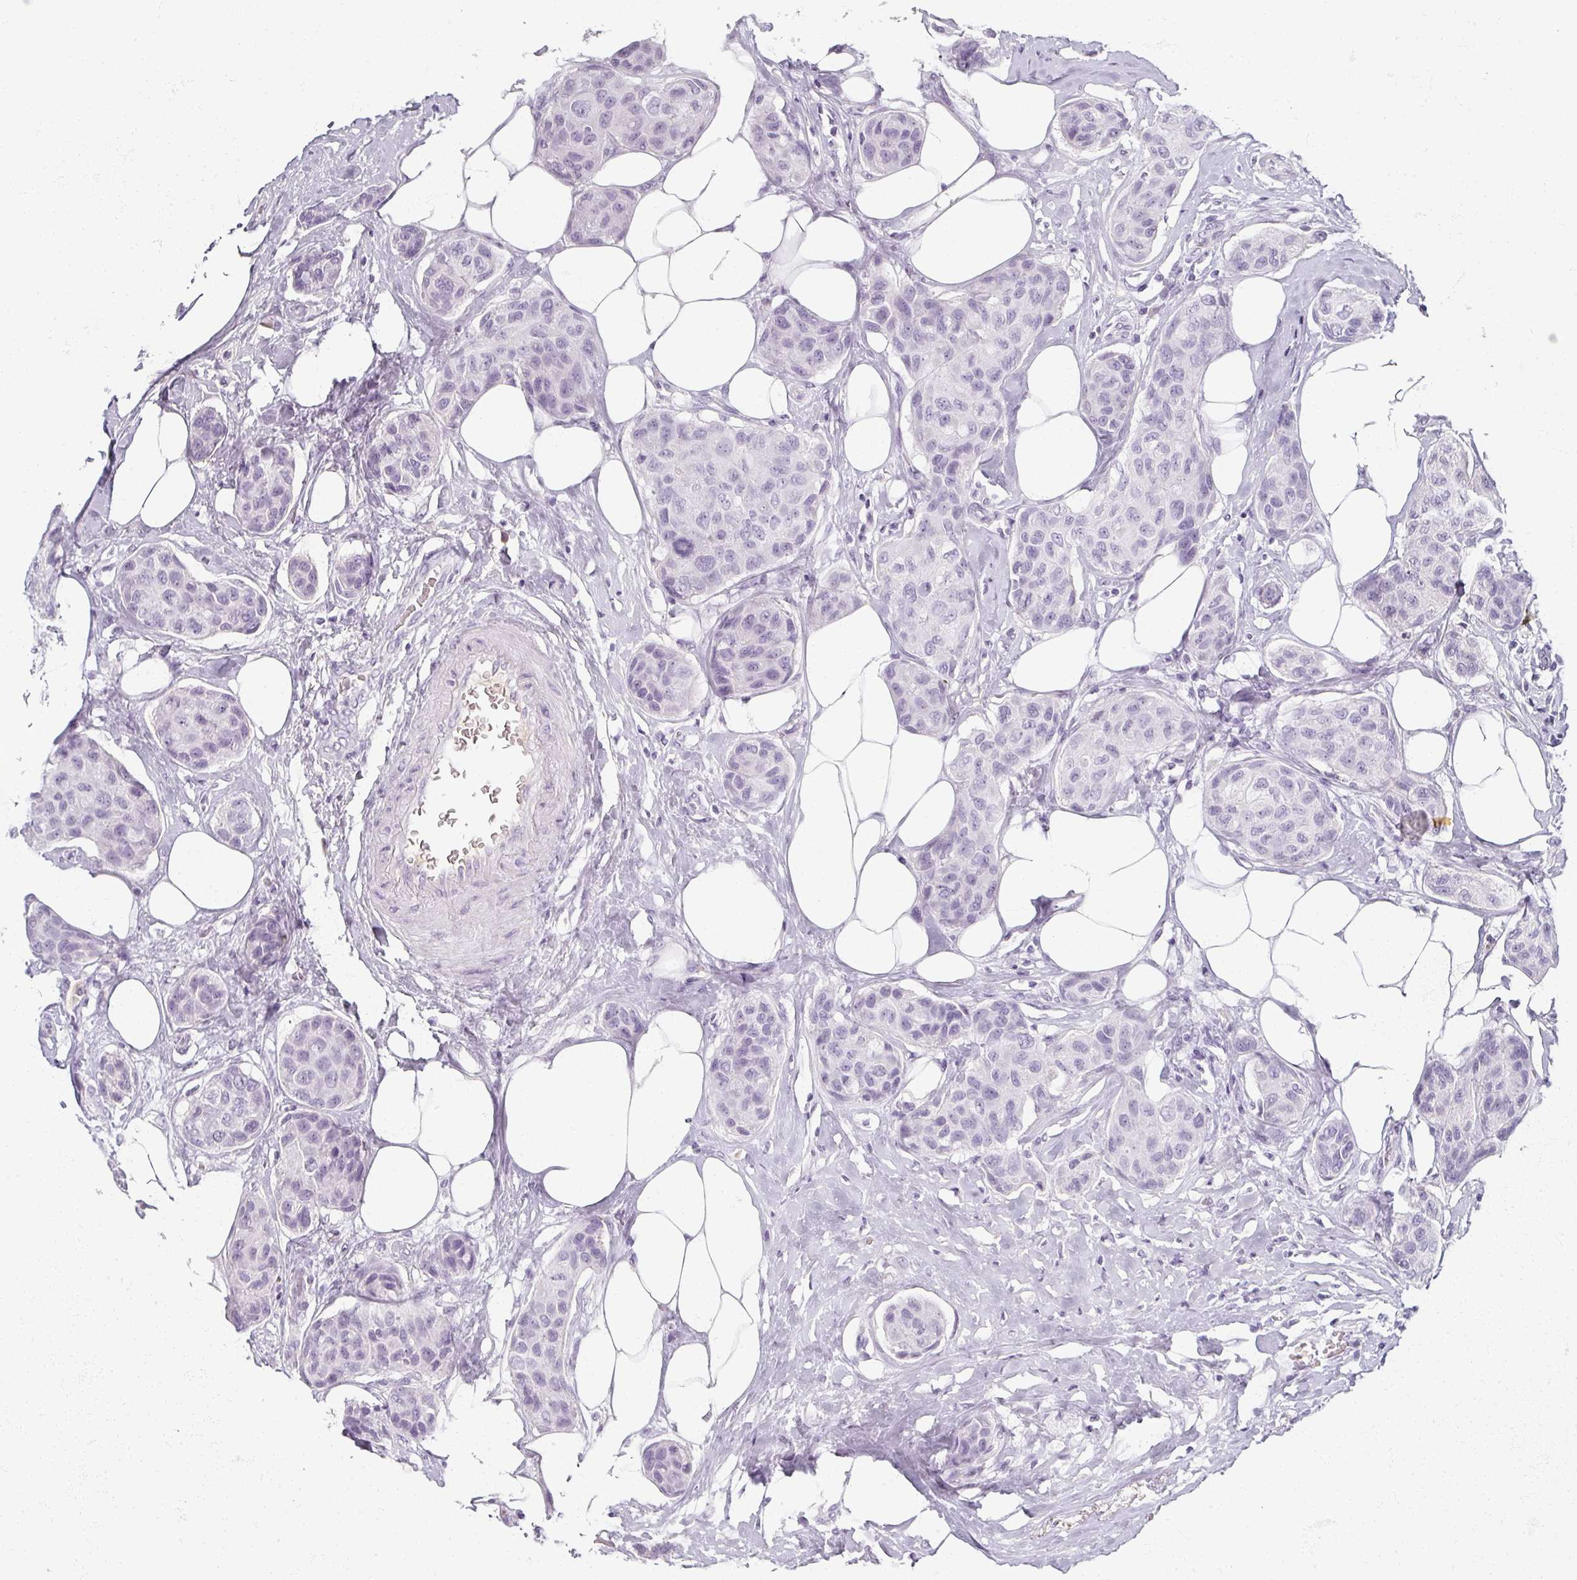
{"staining": {"intensity": "negative", "quantity": "none", "location": "none"}, "tissue": "breast cancer", "cell_type": "Tumor cells", "image_type": "cancer", "snomed": [{"axis": "morphology", "description": "Duct carcinoma"}, {"axis": "topography", "description": "Breast"}, {"axis": "topography", "description": "Lymph node"}], "caption": "Tumor cells are negative for brown protein staining in breast cancer.", "gene": "REG3G", "patient": {"sex": "female", "age": 80}}